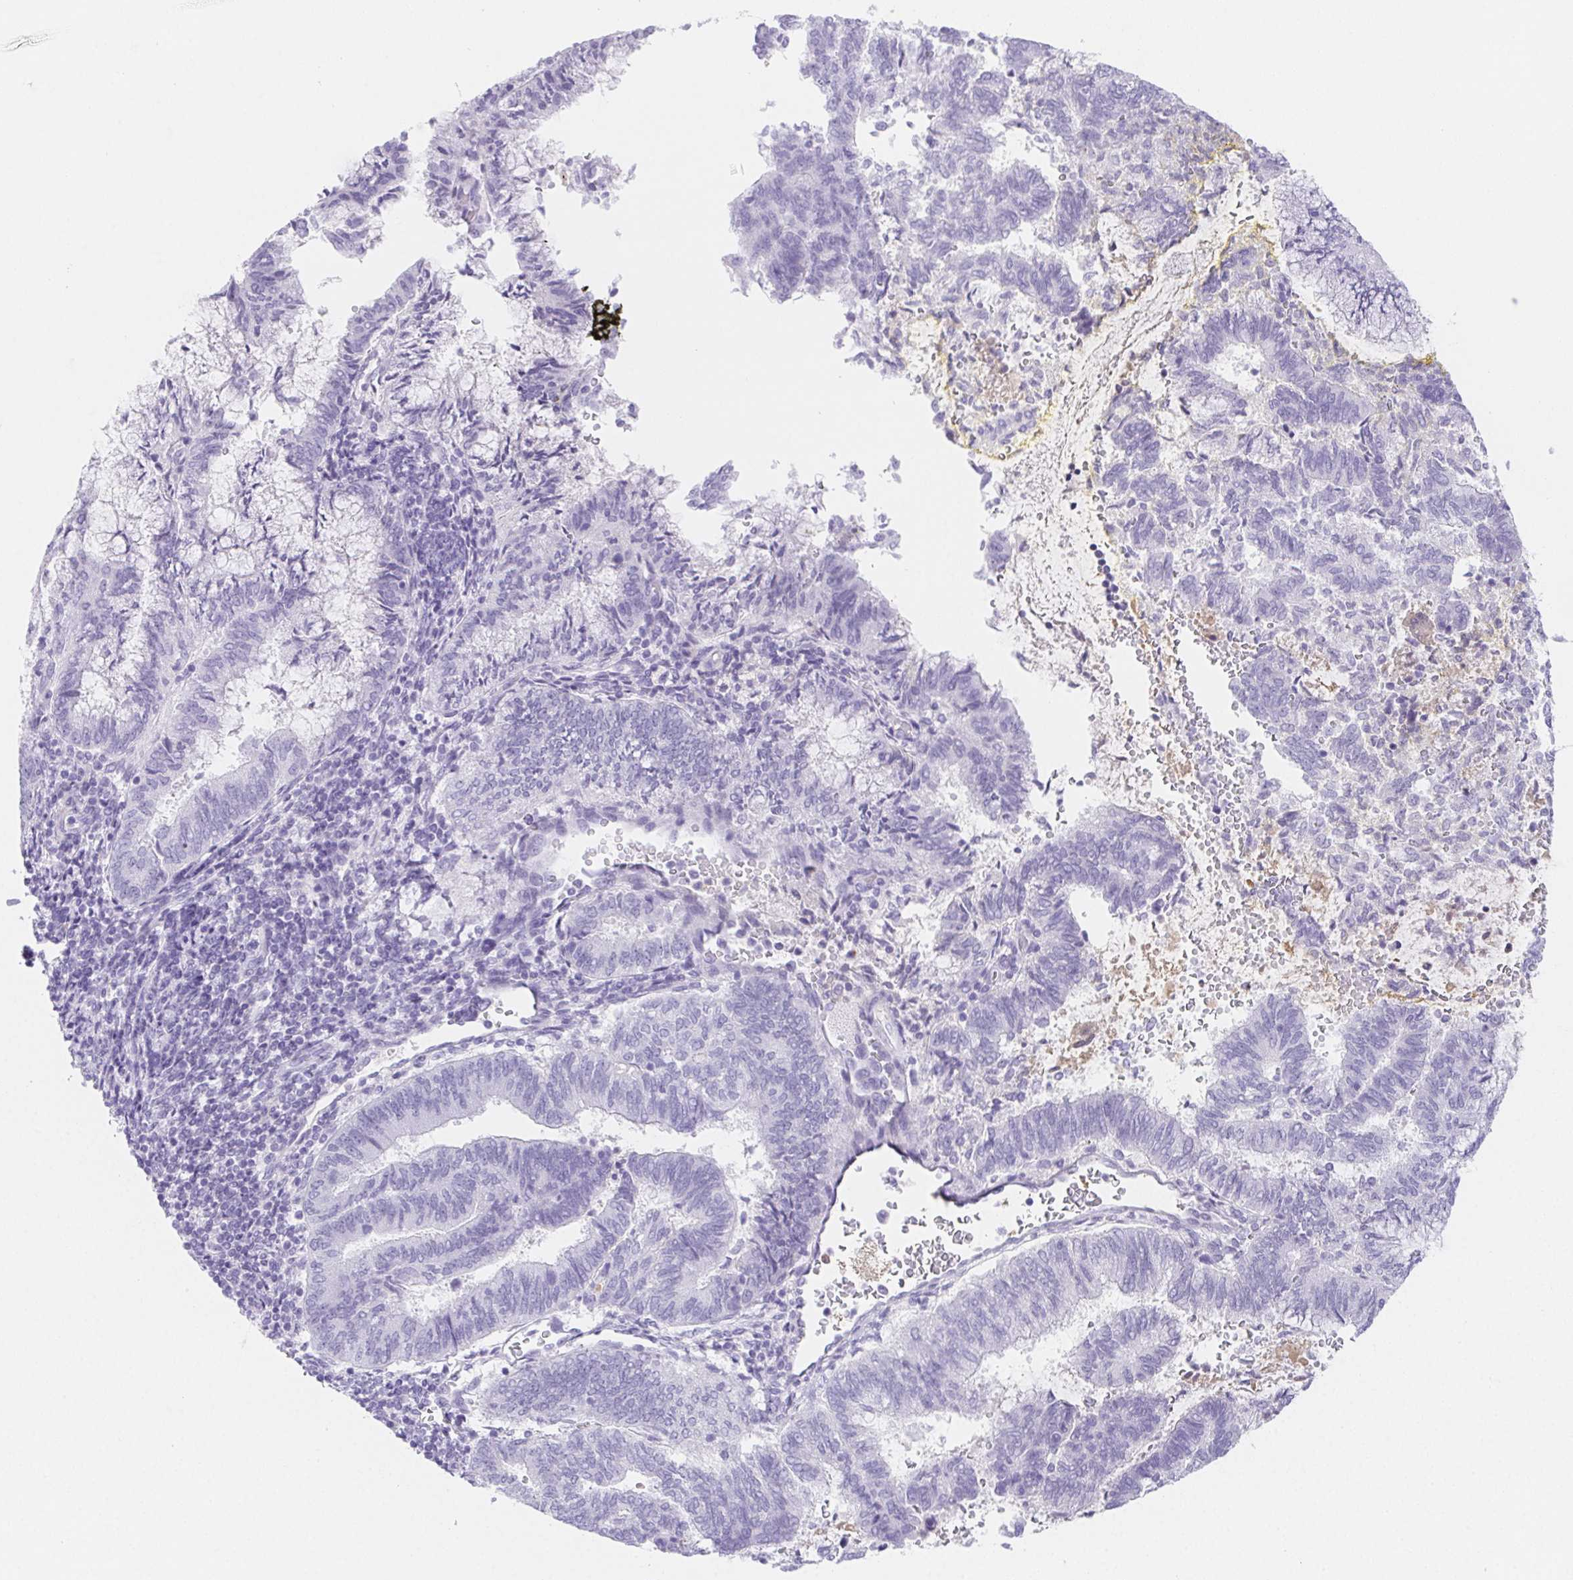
{"staining": {"intensity": "negative", "quantity": "none", "location": "none"}, "tissue": "endometrial cancer", "cell_type": "Tumor cells", "image_type": "cancer", "snomed": [{"axis": "morphology", "description": "Adenocarcinoma, NOS"}, {"axis": "topography", "description": "Endometrium"}], "caption": "Endometrial cancer (adenocarcinoma) stained for a protein using immunohistochemistry (IHC) exhibits no expression tumor cells.", "gene": "ITIH2", "patient": {"sex": "female", "age": 65}}